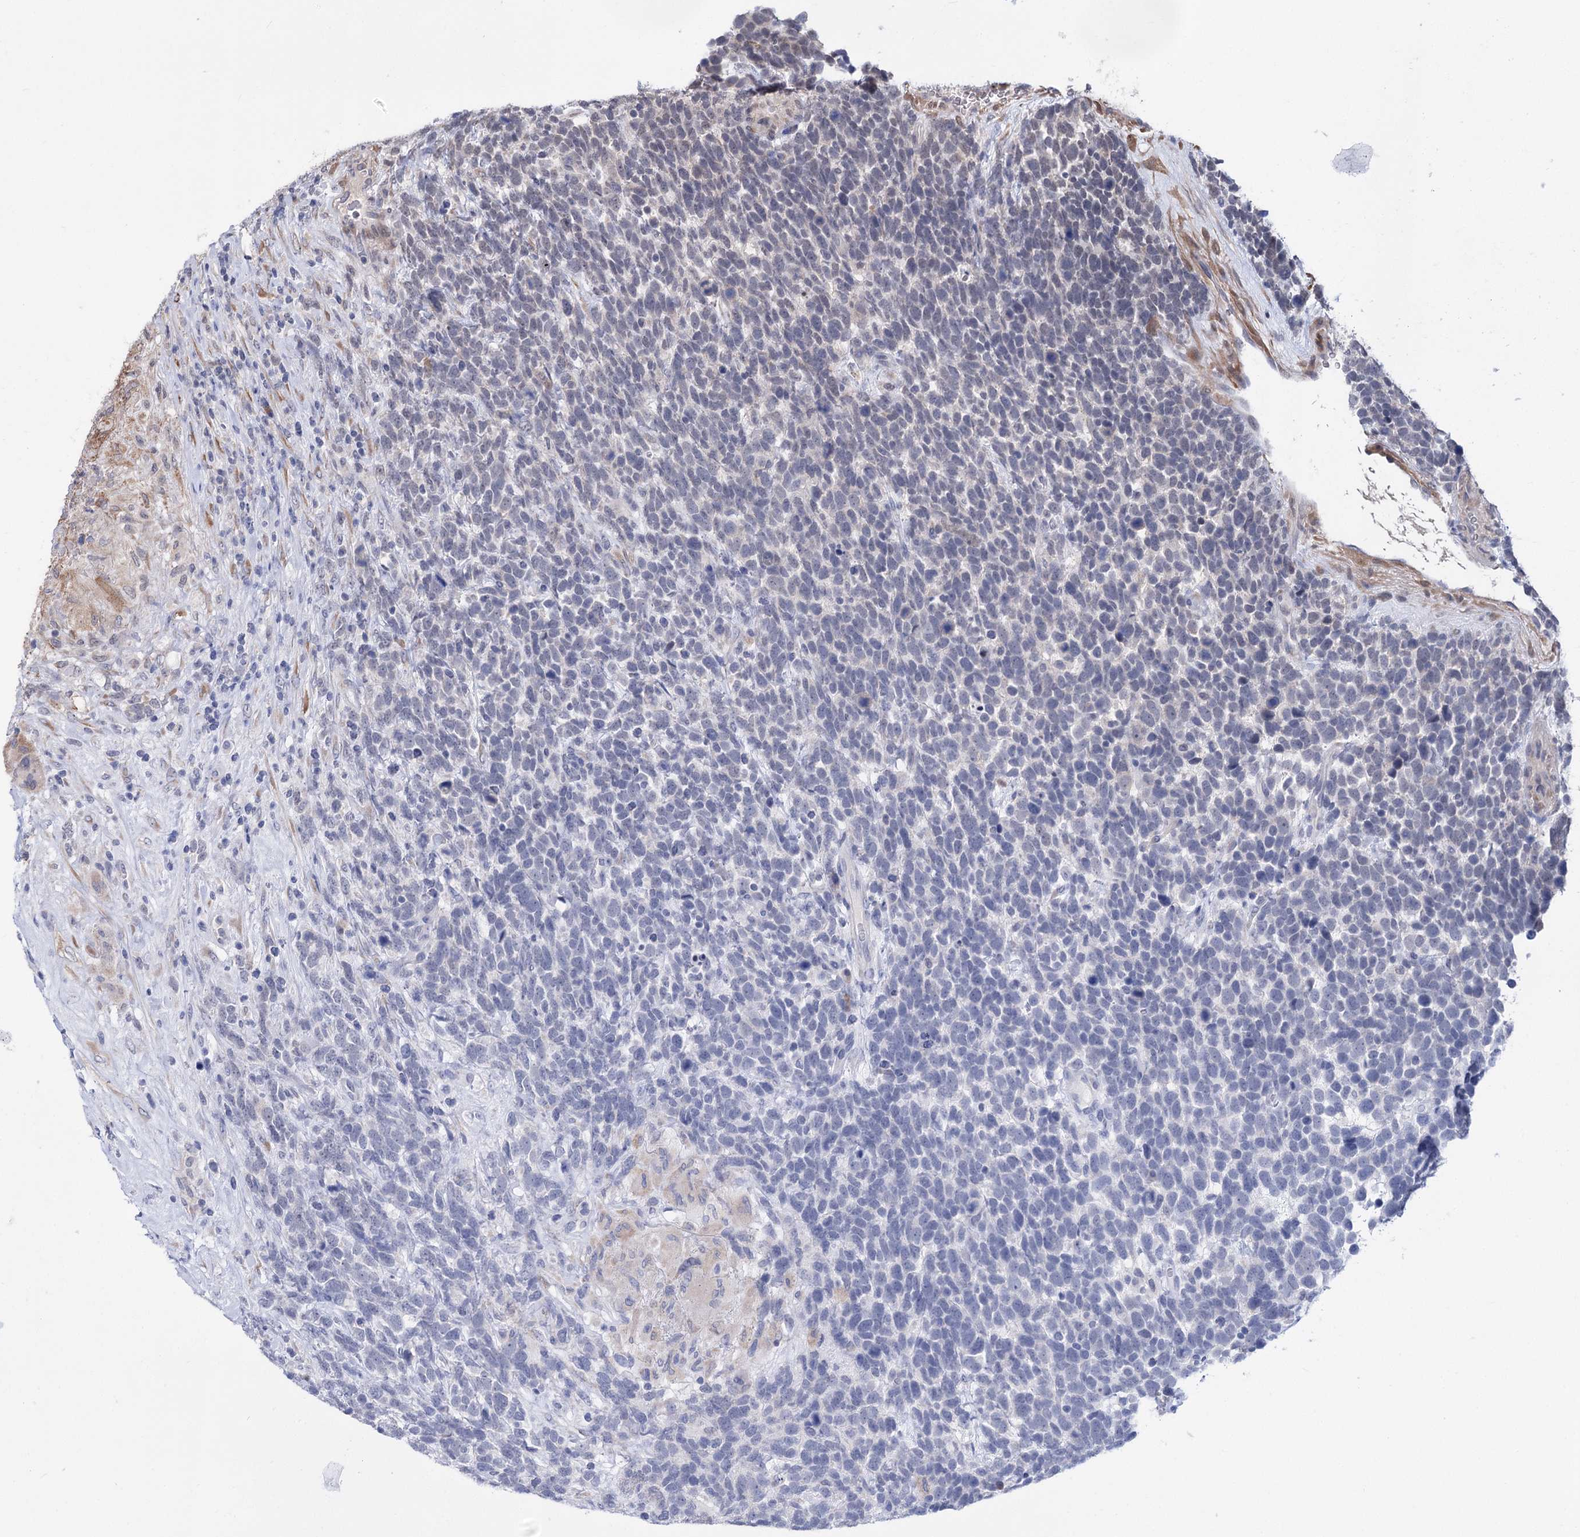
{"staining": {"intensity": "negative", "quantity": "none", "location": "none"}, "tissue": "urothelial cancer", "cell_type": "Tumor cells", "image_type": "cancer", "snomed": [{"axis": "morphology", "description": "Urothelial carcinoma, High grade"}, {"axis": "topography", "description": "Urinary bladder"}], "caption": "IHC image of human urothelial cancer stained for a protein (brown), which shows no staining in tumor cells.", "gene": "PPRC1", "patient": {"sex": "female", "age": 82}}